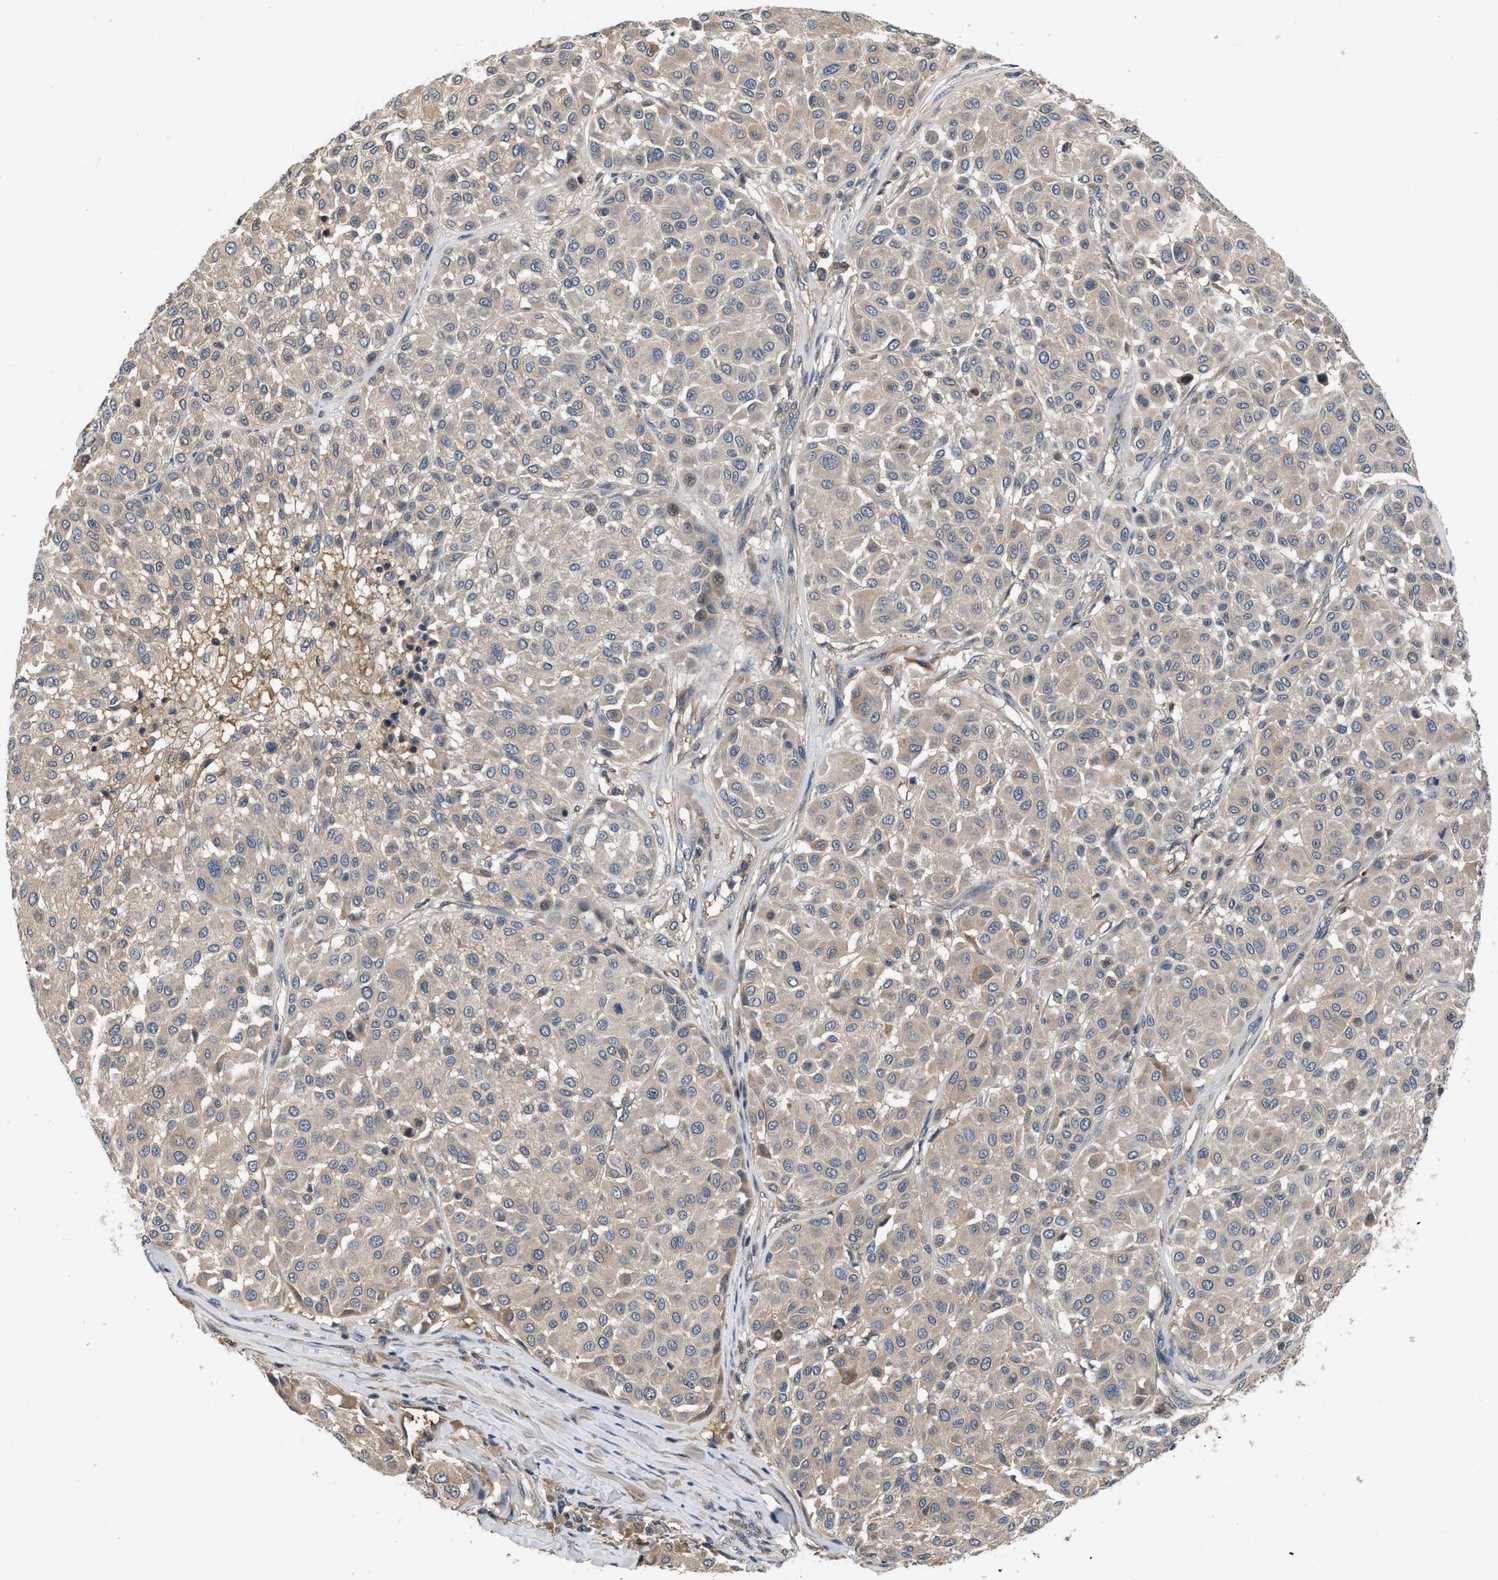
{"staining": {"intensity": "weak", "quantity": ">75%", "location": "cytoplasmic/membranous"}, "tissue": "melanoma", "cell_type": "Tumor cells", "image_type": "cancer", "snomed": [{"axis": "morphology", "description": "Malignant melanoma, Metastatic site"}, {"axis": "topography", "description": "Soft tissue"}], "caption": "There is low levels of weak cytoplasmic/membranous positivity in tumor cells of malignant melanoma (metastatic site), as demonstrated by immunohistochemical staining (brown color).", "gene": "VPS4A", "patient": {"sex": "male", "age": 41}}